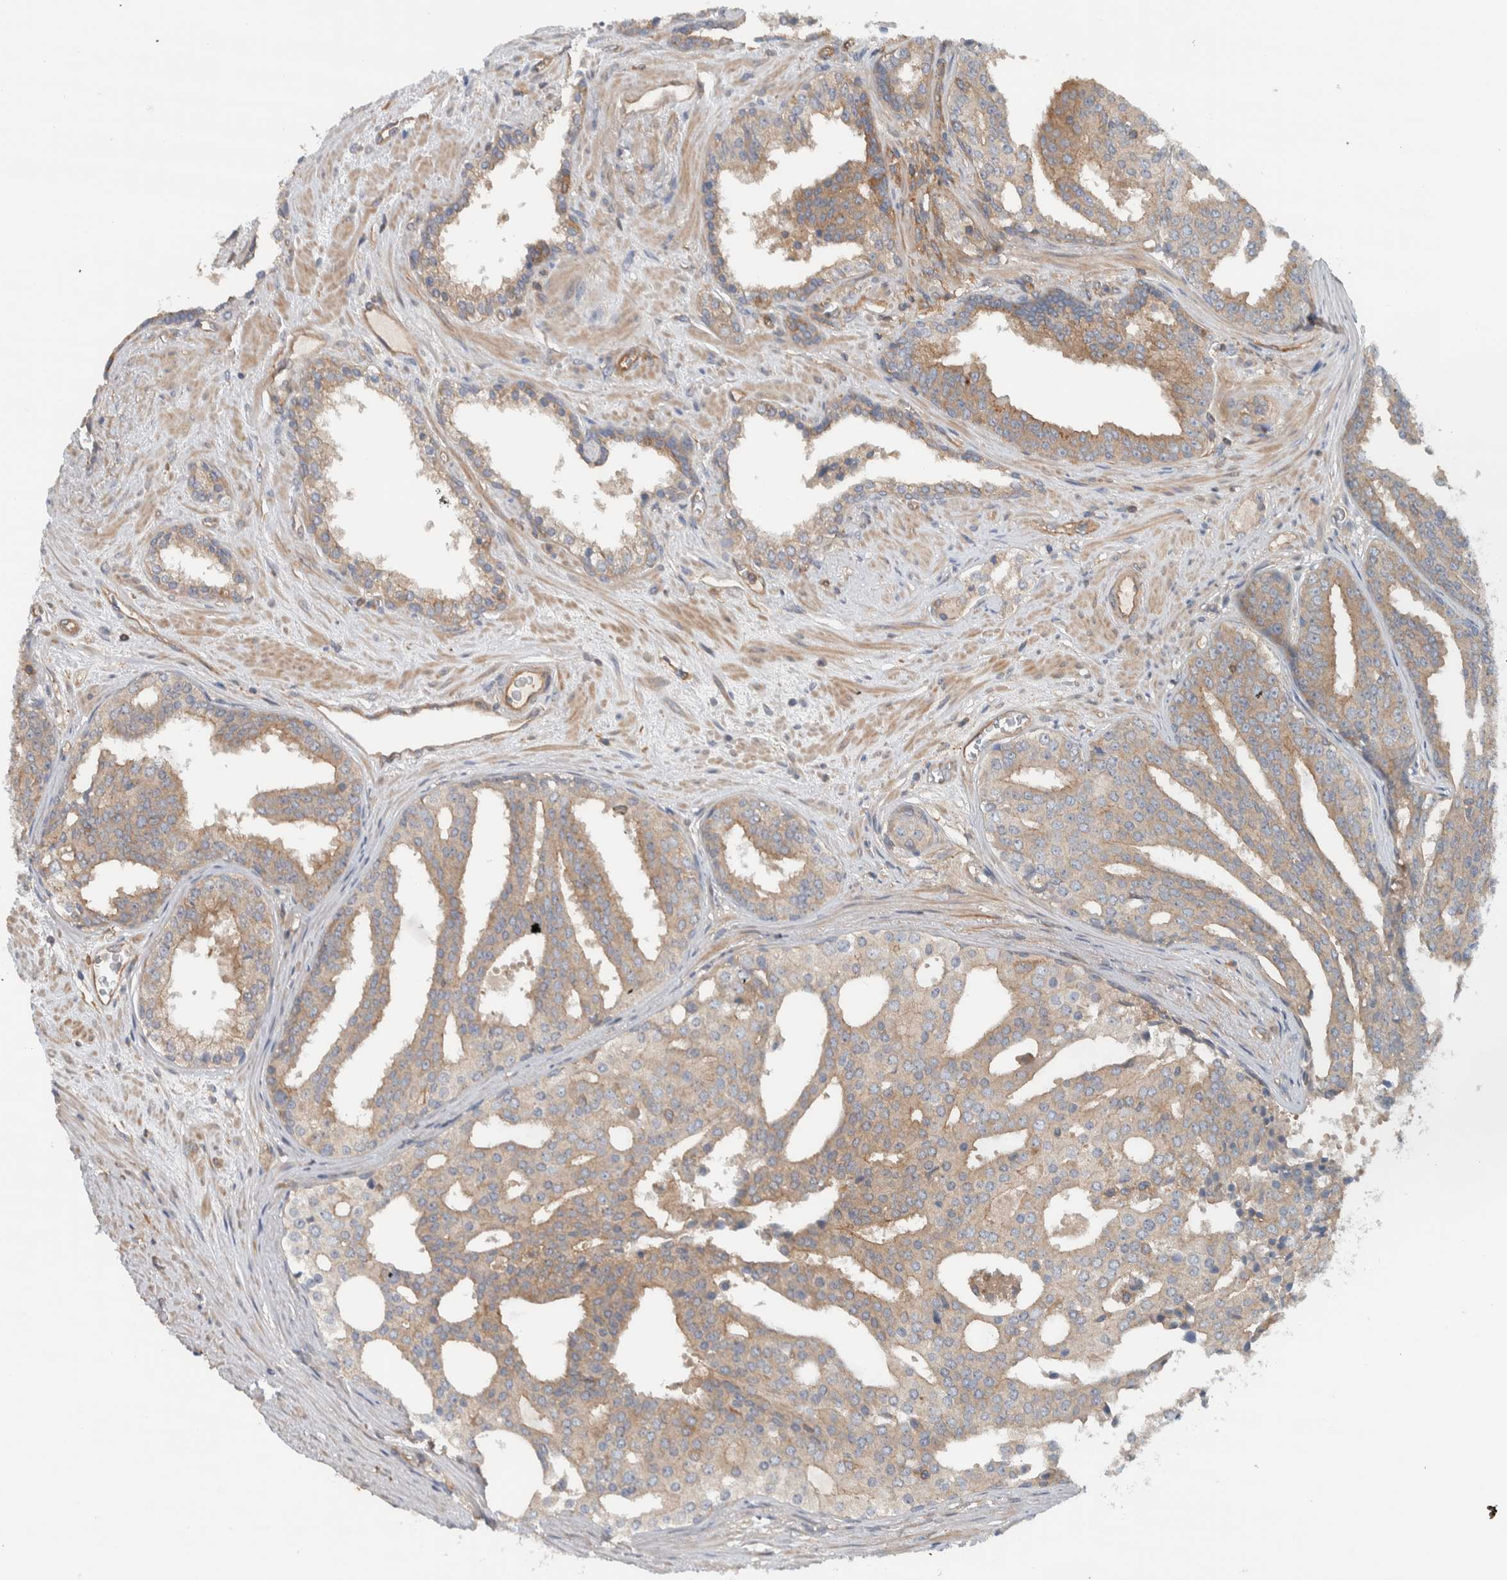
{"staining": {"intensity": "weak", "quantity": ">75%", "location": "cytoplasmic/membranous"}, "tissue": "prostate cancer", "cell_type": "Tumor cells", "image_type": "cancer", "snomed": [{"axis": "morphology", "description": "Adenocarcinoma, High grade"}, {"axis": "topography", "description": "Prostate"}], "caption": "Prostate cancer stained with DAB immunohistochemistry (IHC) demonstrates low levels of weak cytoplasmic/membranous expression in about >75% of tumor cells.", "gene": "MPRIP", "patient": {"sex": "male", "age": 71}}